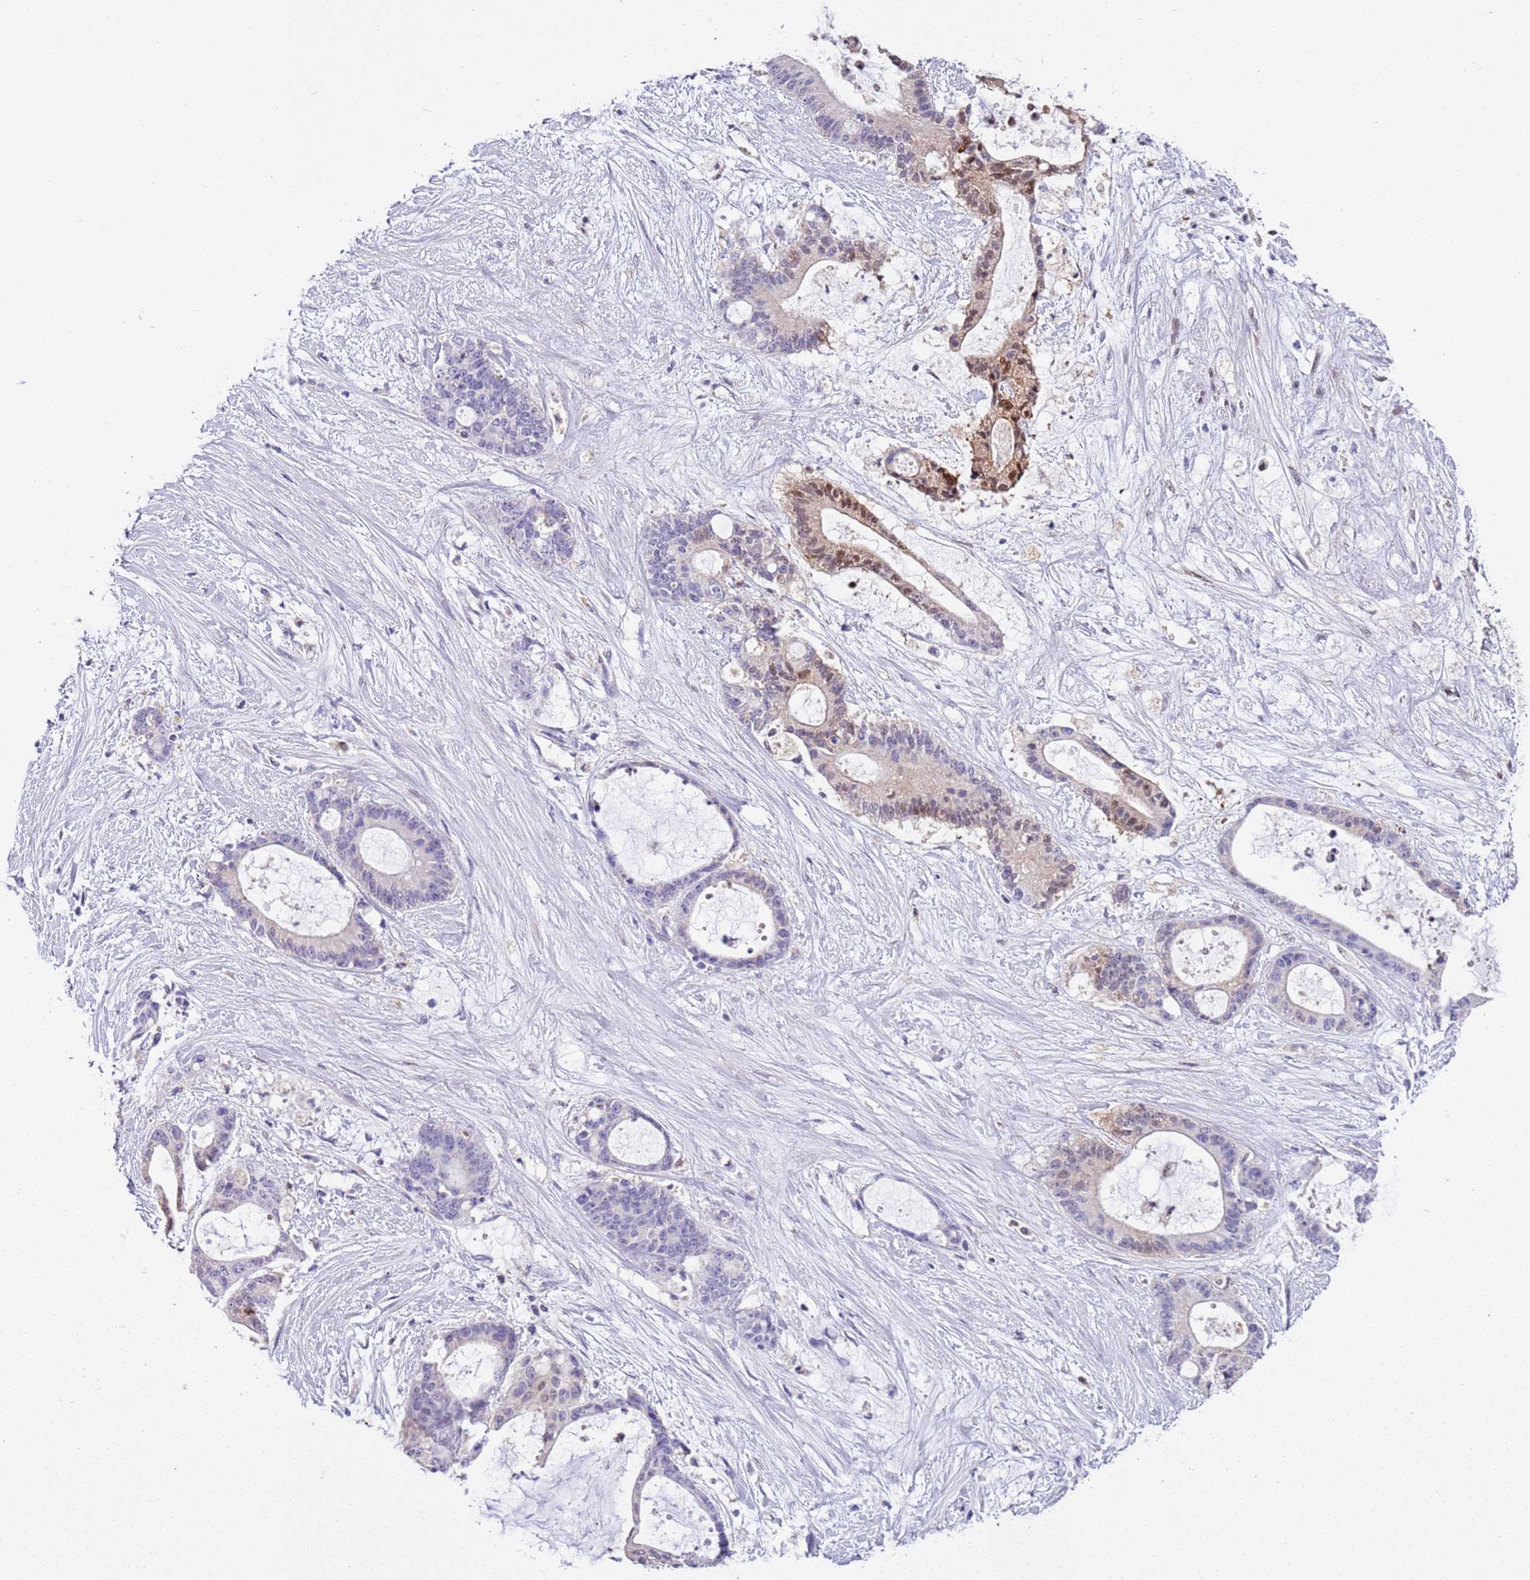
{"staining": {"intensity": "moderate", "quantity": "<25%", "location": "nuclear"}, "tissue": "liver cancer", "cell_type": "Tumor cells", "image_type": "cancer", "snomed": [{"axis": "morphology", "description": "Normal tissue, NOS"}, {"axis": "morphology", "description": "Cholangiocarcinoma"}, {"axis": "topography", "description": "Liver"}, {"axis": "topography", "description": "Peripheral nerve tissue"}], "caption": "Approximately <25% of tumor cells in human liver cholangiocarcinoma demonstrate moderate nuclear protein staining as visualized by brown immunohistochemical staining.", "gene": "BRMS1L", "patient": {"sex": "female", "age": 73}}